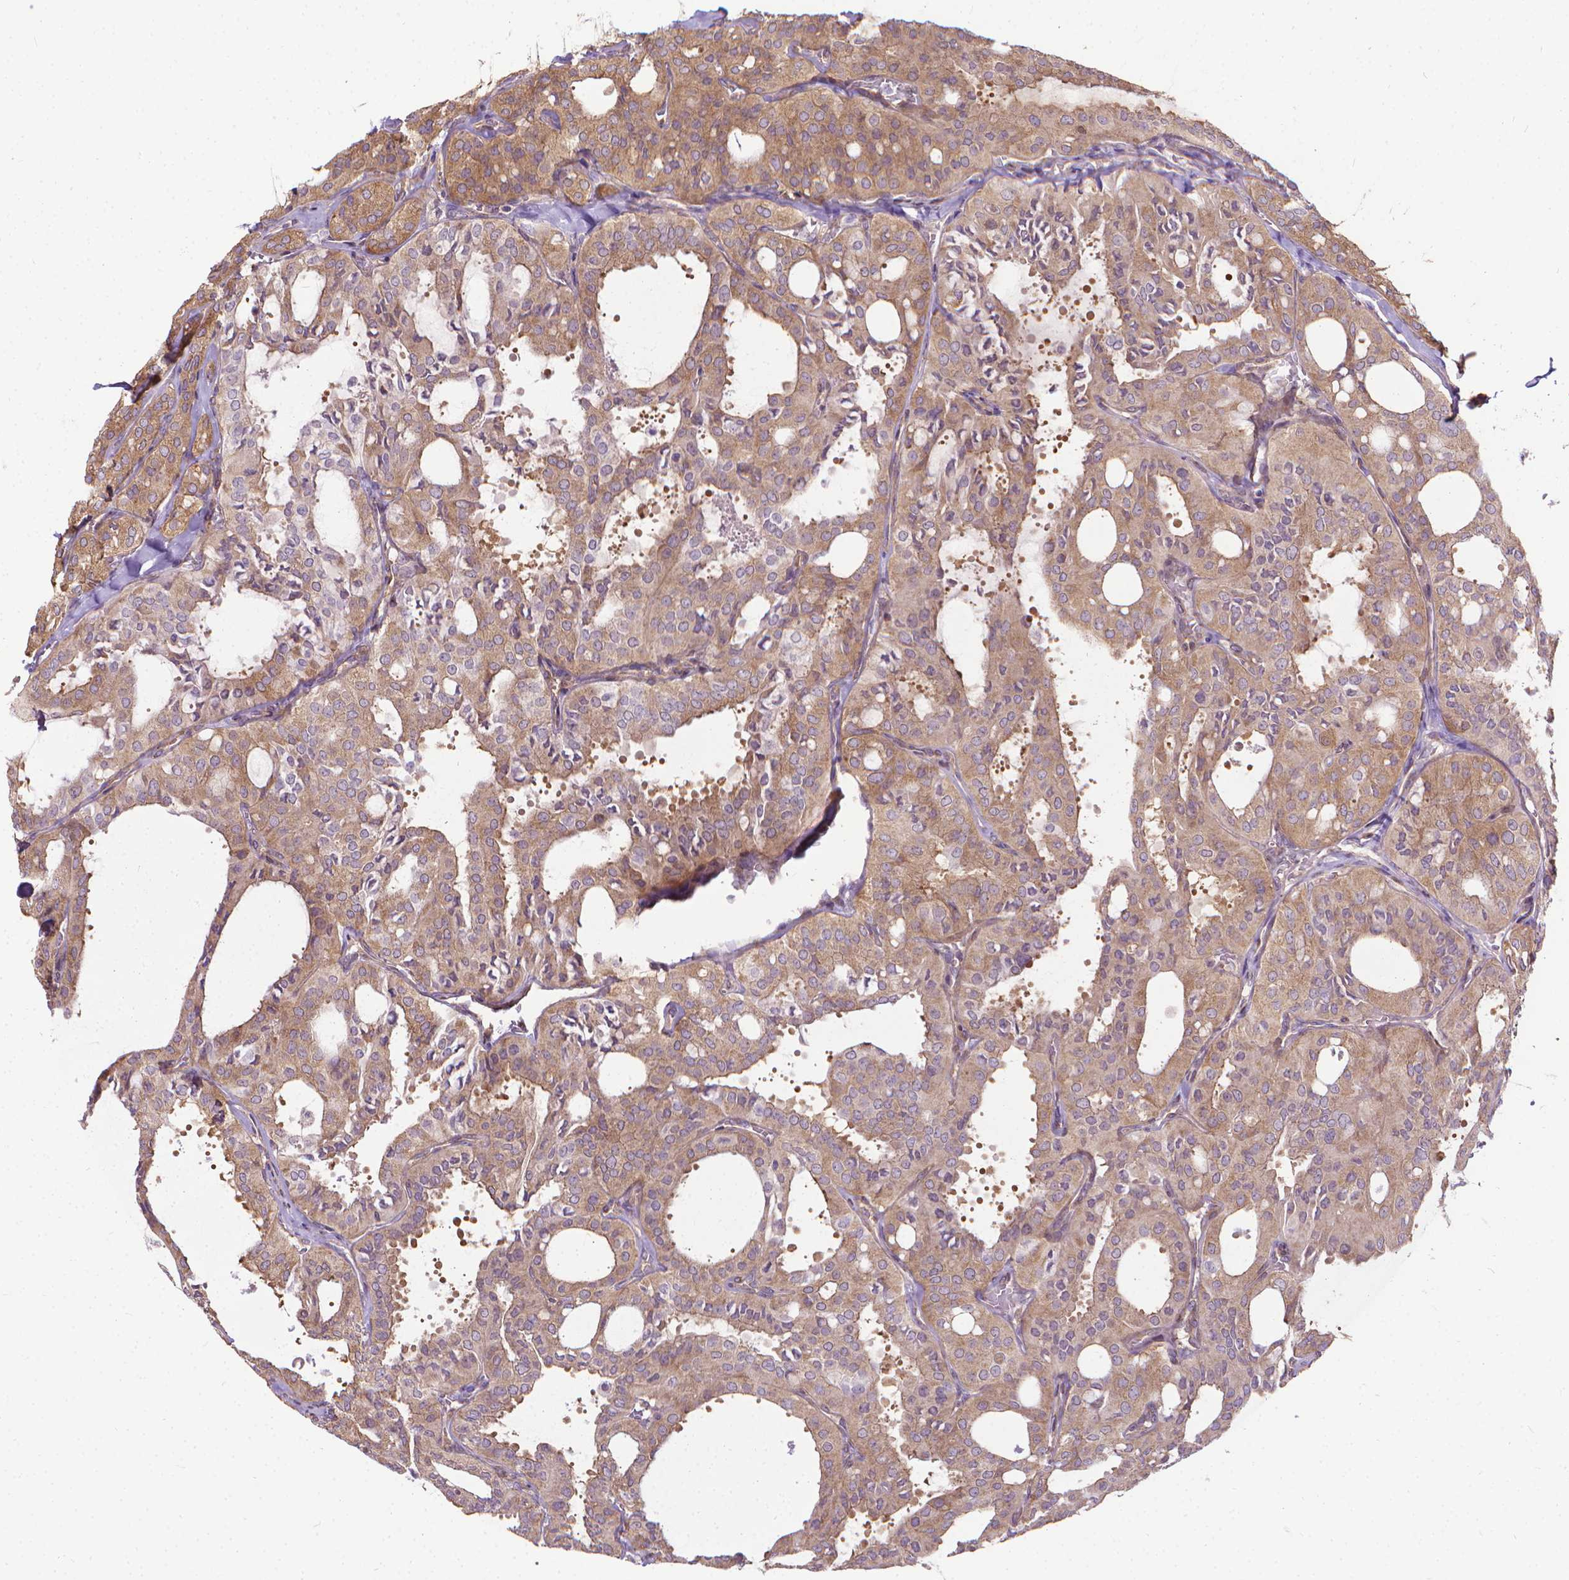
{"staining": {"intensity": "moderate", "quantity": ">75%", "location": "cytoplasmic/membranous"}, "tissue": "thyroid cancer", "cell_type": "Tumor cells", "image_type": "cancer", "snomed": [{"axis": "morphology", "description": "Follicular adenoma carcinoma, NOS"}, {"axis": "topography", "description": "Thyroid gland"}], "caption": "A brown stain labels moderate cytoplasmic/membranous staining of a protein in follicular adenoma carcinoma (thyroid) tumor cells. The protein of interest is stained brown, and the nuclei are stained in blue (DAB (3,3'-diaminobenzidine) IHC with brightfield microscopy, high magnification).", "gene": "CFAP299", "patient": {"sex": "male", "age": 75}}